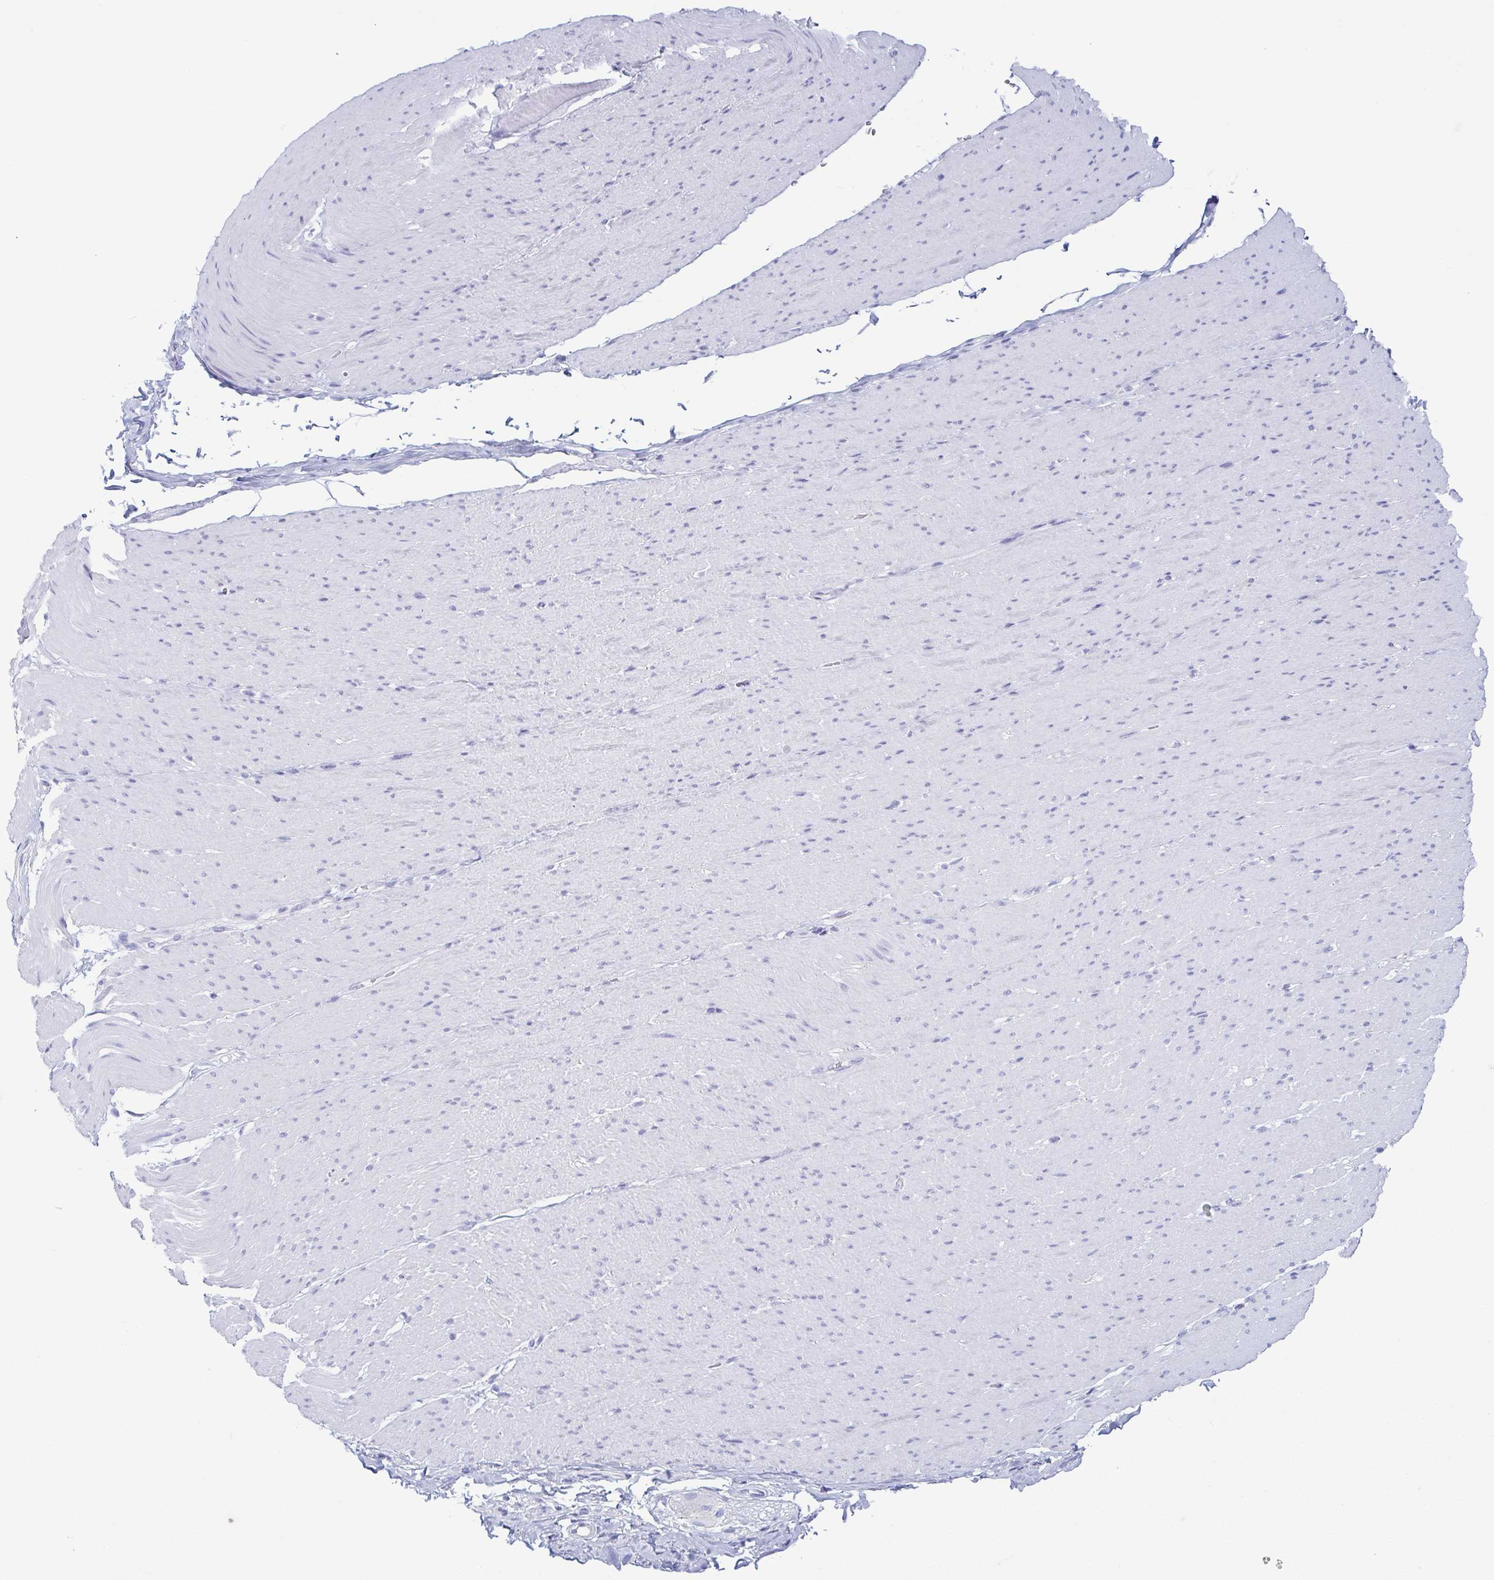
{"staining": {"intensity": "negative", "quantity": "none", "location": "none"}, "tissue": "smooth muscle", "cell_type": "Smooth muscle cells", "image_type": "normal", "snomed": [{"axis": "morphology", "description": "Normal tissue, NOS"}, {"axis": "topography", "description": "Smooth muscle"}, {"axis": "topography", "description": "Rectum"}], "caption": "Protein analysis of benign smooth muscle demonstrates no significant staining in smooth muscle cells. (DAB (3,3'-diaminobenzidine) IHC visualized using brightfield microscopy, high magnification).", "gene": "ZG16B", "patient": {"sex": "male", "age": 53}}